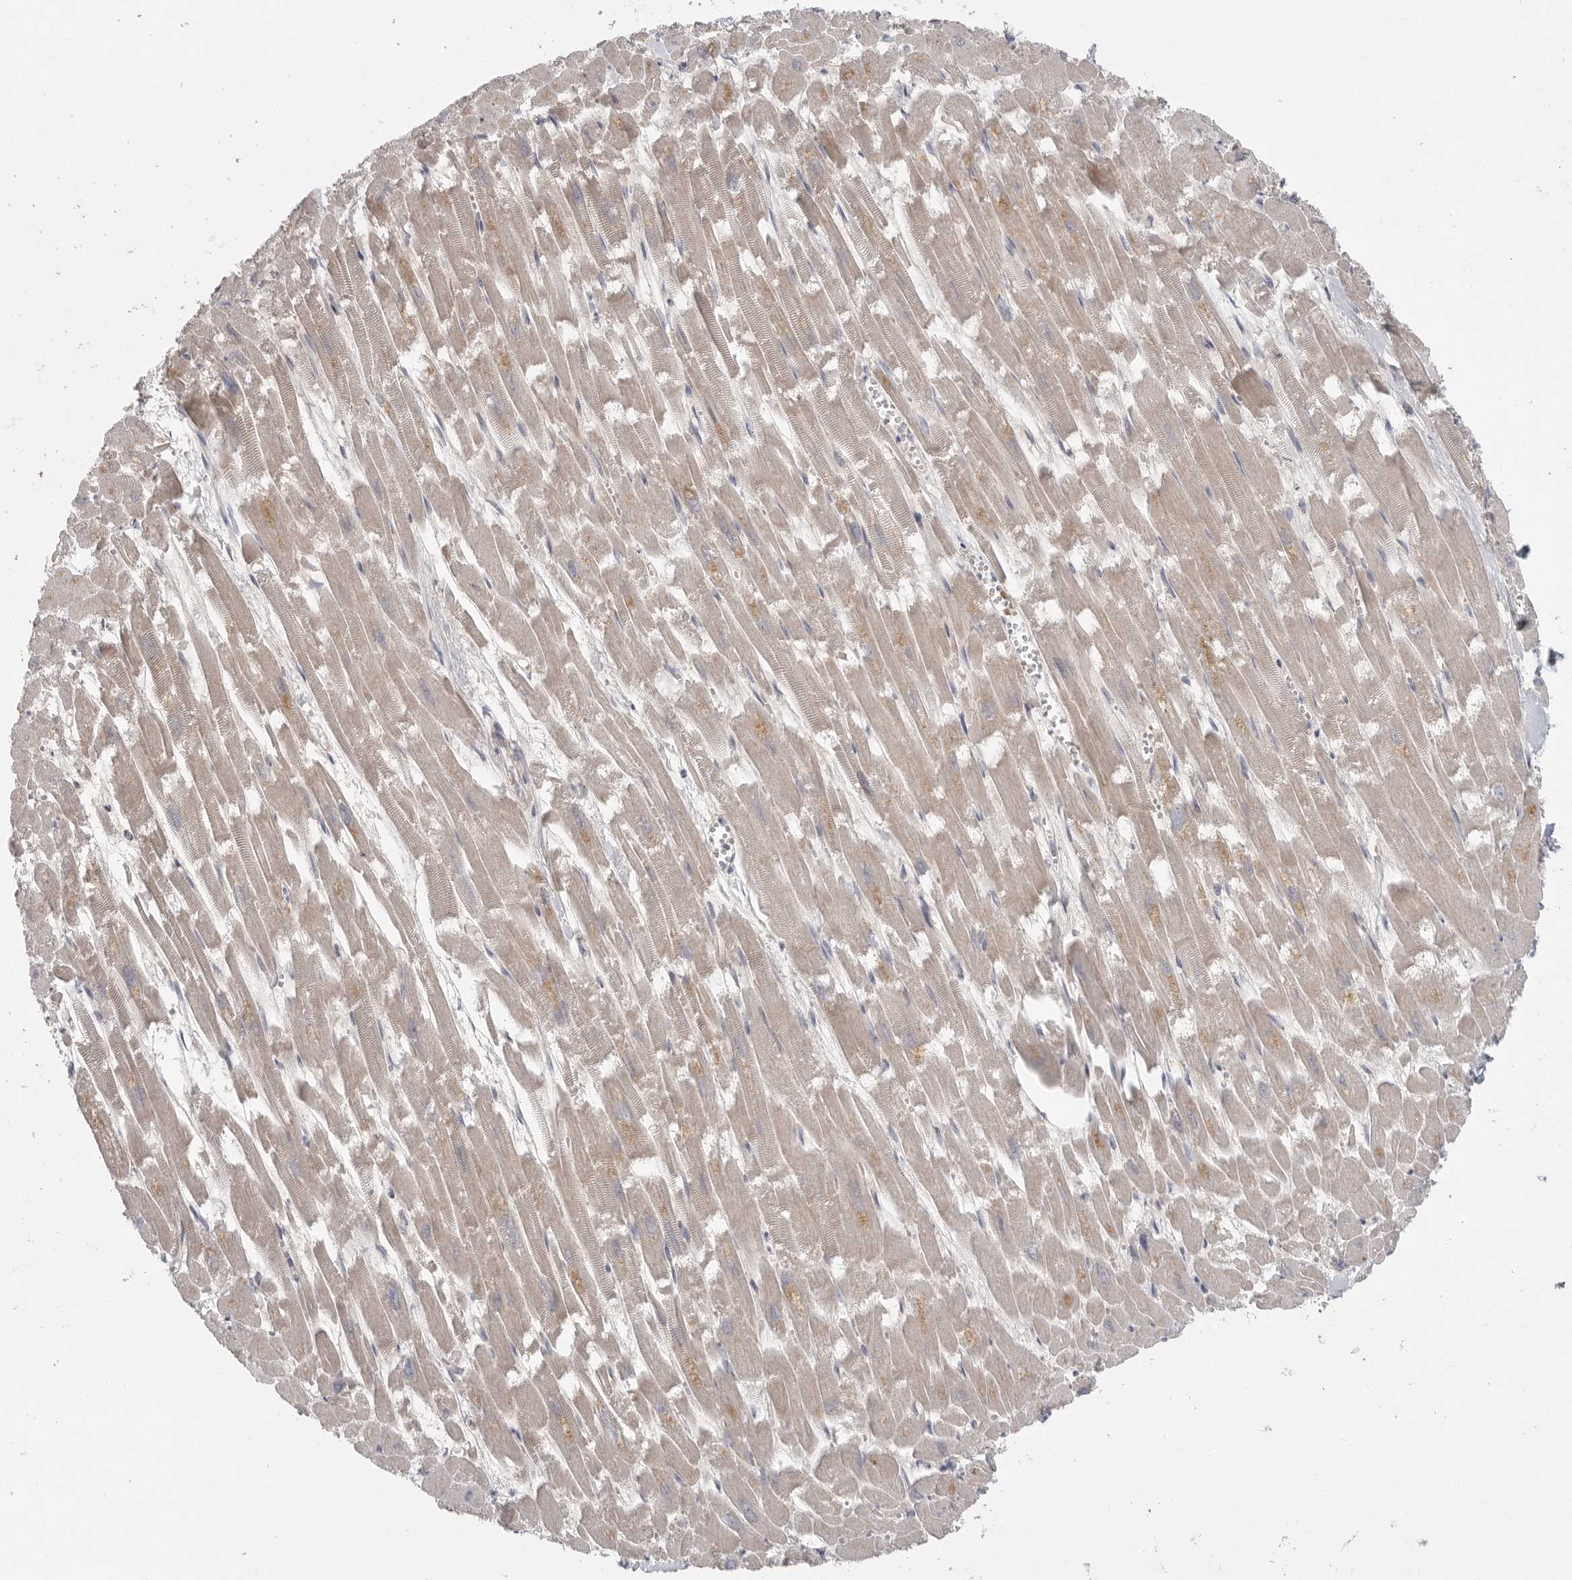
{"staining": {"intensity": "weak", "quantity": "25%-75%", "location": "cytoplasmic/membranous"}, "tissue": "heart muscle", "cell_type": "Cardiomyocytes", "image_type": "normal", "snomed": [{"axis": "morphology", "description": "Normal tissue, NOS"}, {"axis": "topography", "description": "Heart"}], "caption": "Cardiomyocytes exhibit weak cytoplasmic/membranous positivity in approximately 25%-75% of cells in normal heart muscle.", "gene": "FBXO43", "patient": {"sex": "male", "age": 54}}